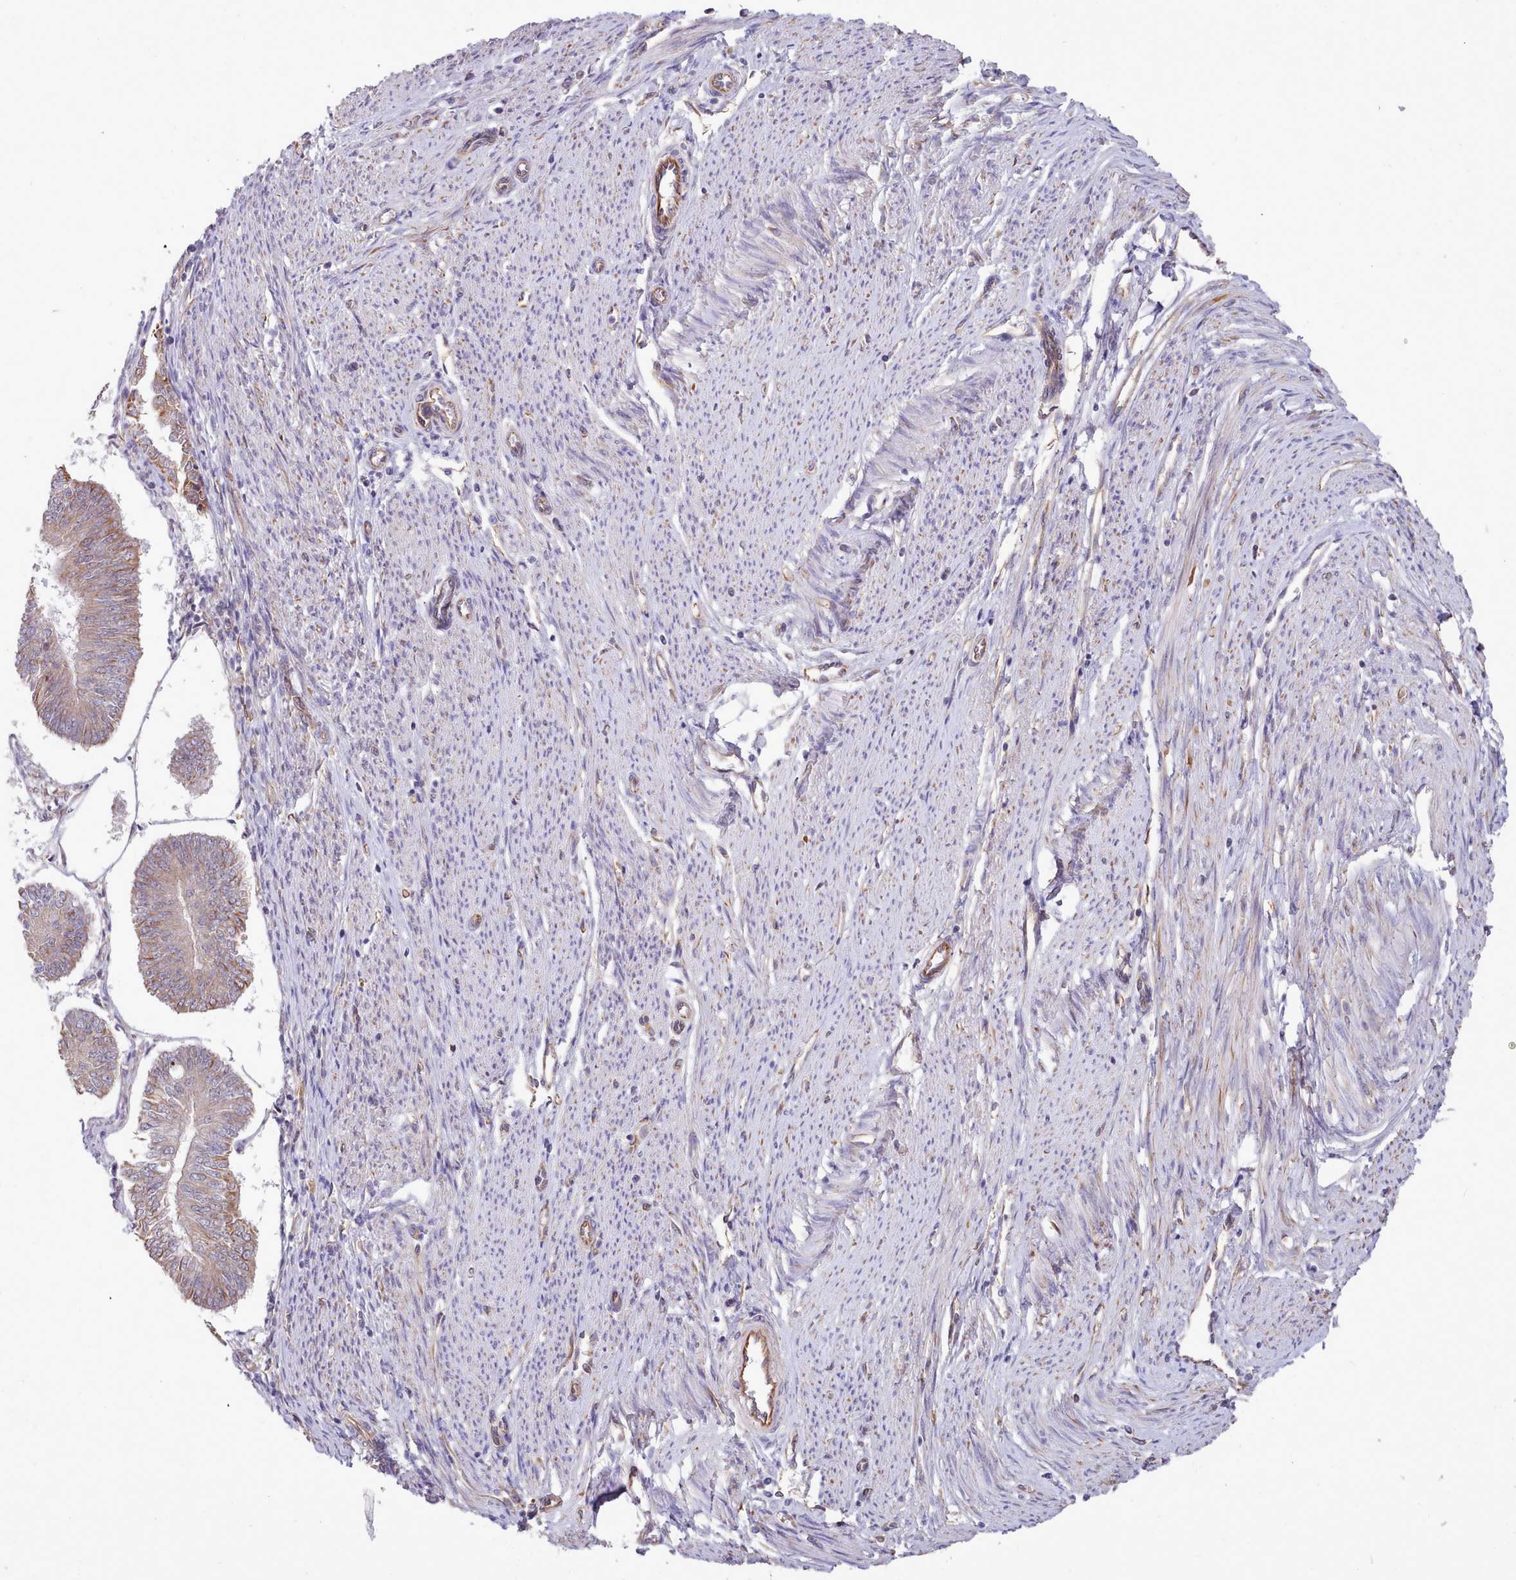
{"staining": {"intensity": "moderate", "quantity": "<25%", "location": "cytoplasmic/membranous"}, "tissue": "endometrial cancer", "cell_type": "Tumor cells", "image_type": "cancer", "snomed": [{"axis": "morphology", "description": "Adenocarcinoma, NOS"}, {"axis": "topography", "description": "Endometrium"}], "caption": "Human adenocarcinoma (endometrial) stained with a protein marker demonstrates moderate staining in tumor cells.", "gene": "ZC3H13", "patient": {"sex": "female", "age": 58}}